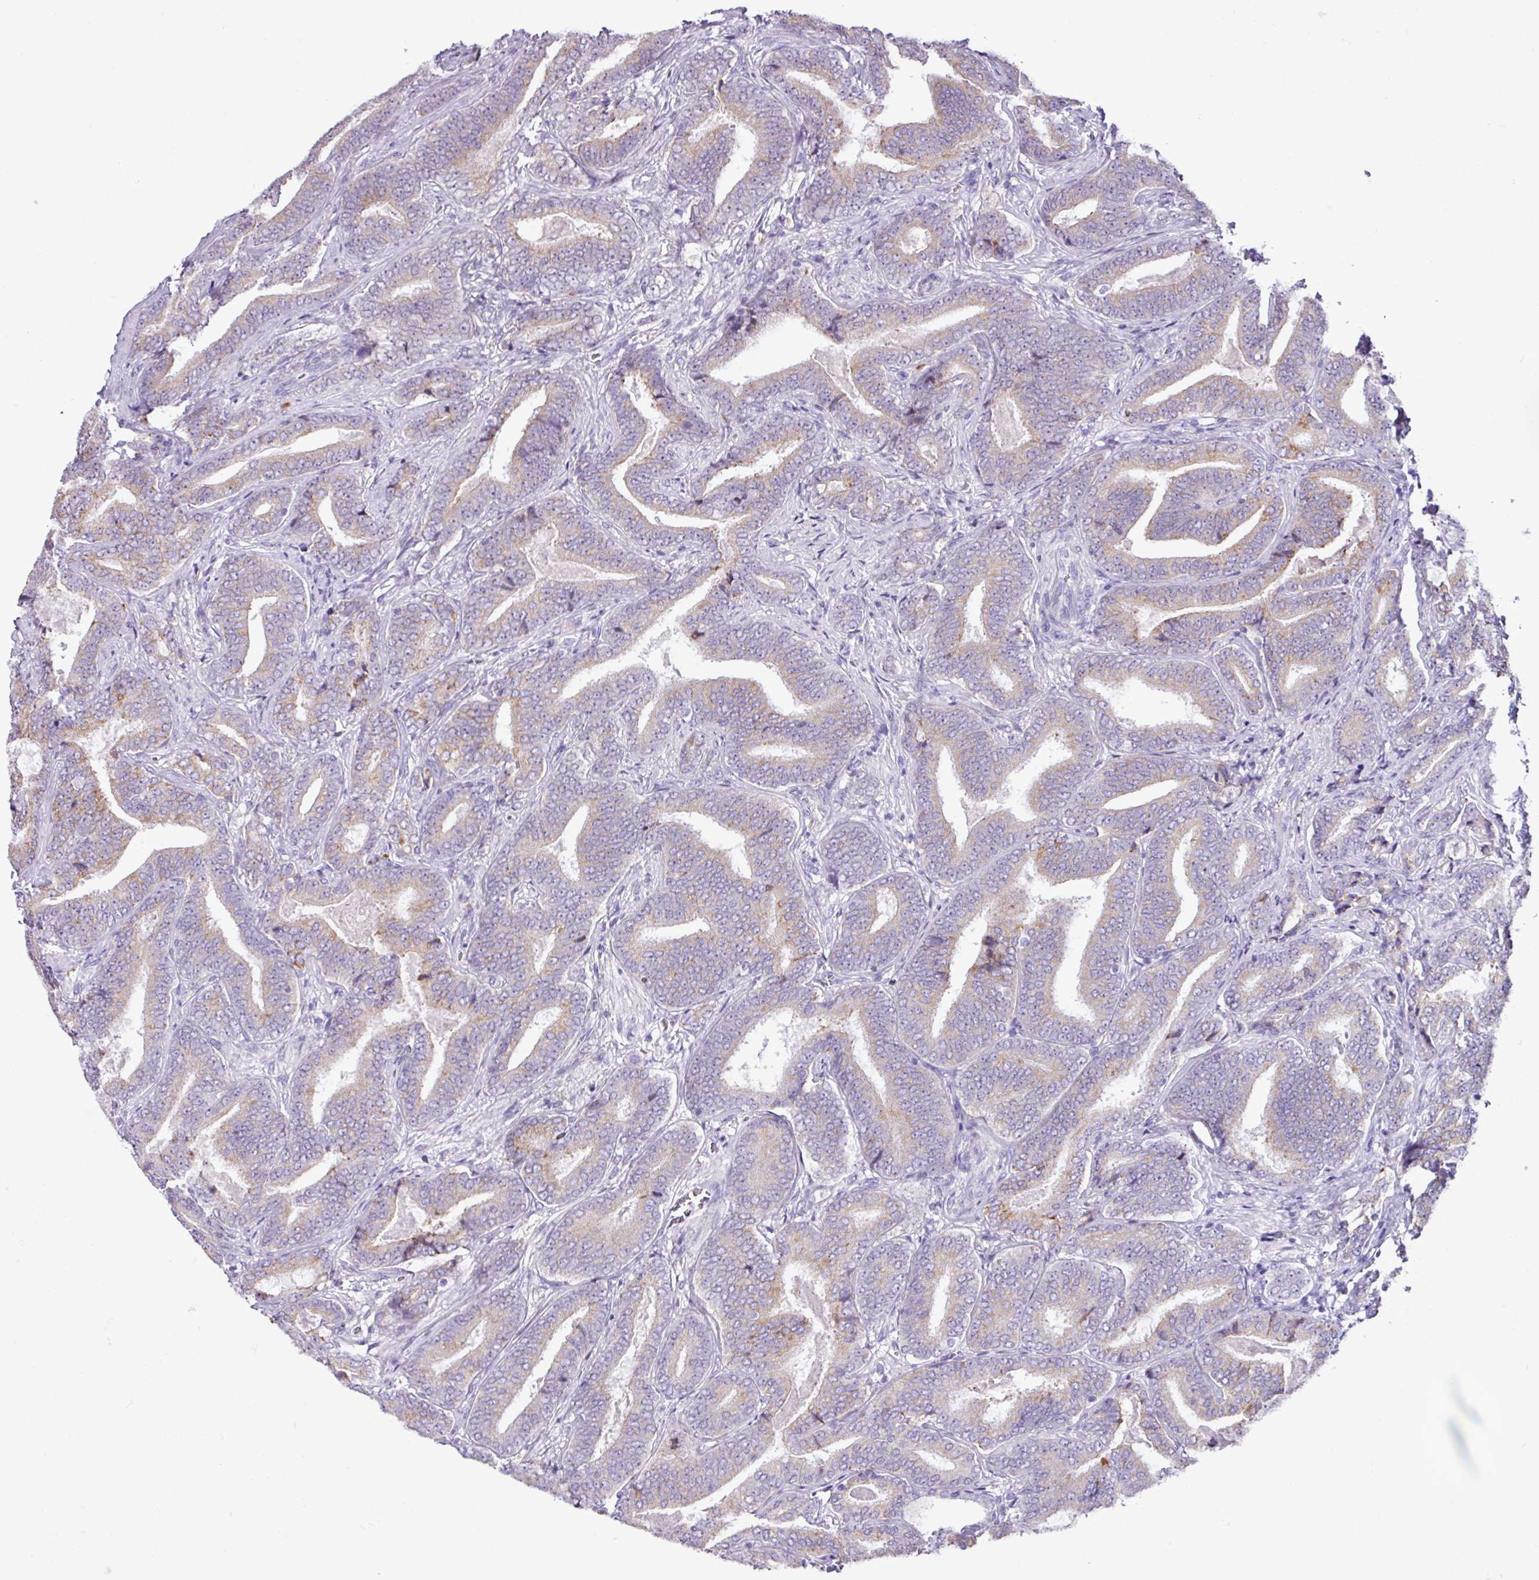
{"staining": {"intensity": "moderate", "quantity": "<25%", "location": "cytoplasmic/membranous"}, "tissue": "prostate cancer", "cell_type": "Tumor cells", "image_type": "cancer", "snomed": [{"axis": "morphology", "description": "Adenocarcinoma, Low grade"}, {"axis": "topography", "description": "Prostate and seminal vesicle, NOS"}], "caption": "This is a micrograph of immunohistochemistry staining of prostate cancer, which shows moderate positivity in the cytoplasmic/membranous of tumor cells.", "gene": "RGS21", "patient": {"sex": "male", "age": 61}}